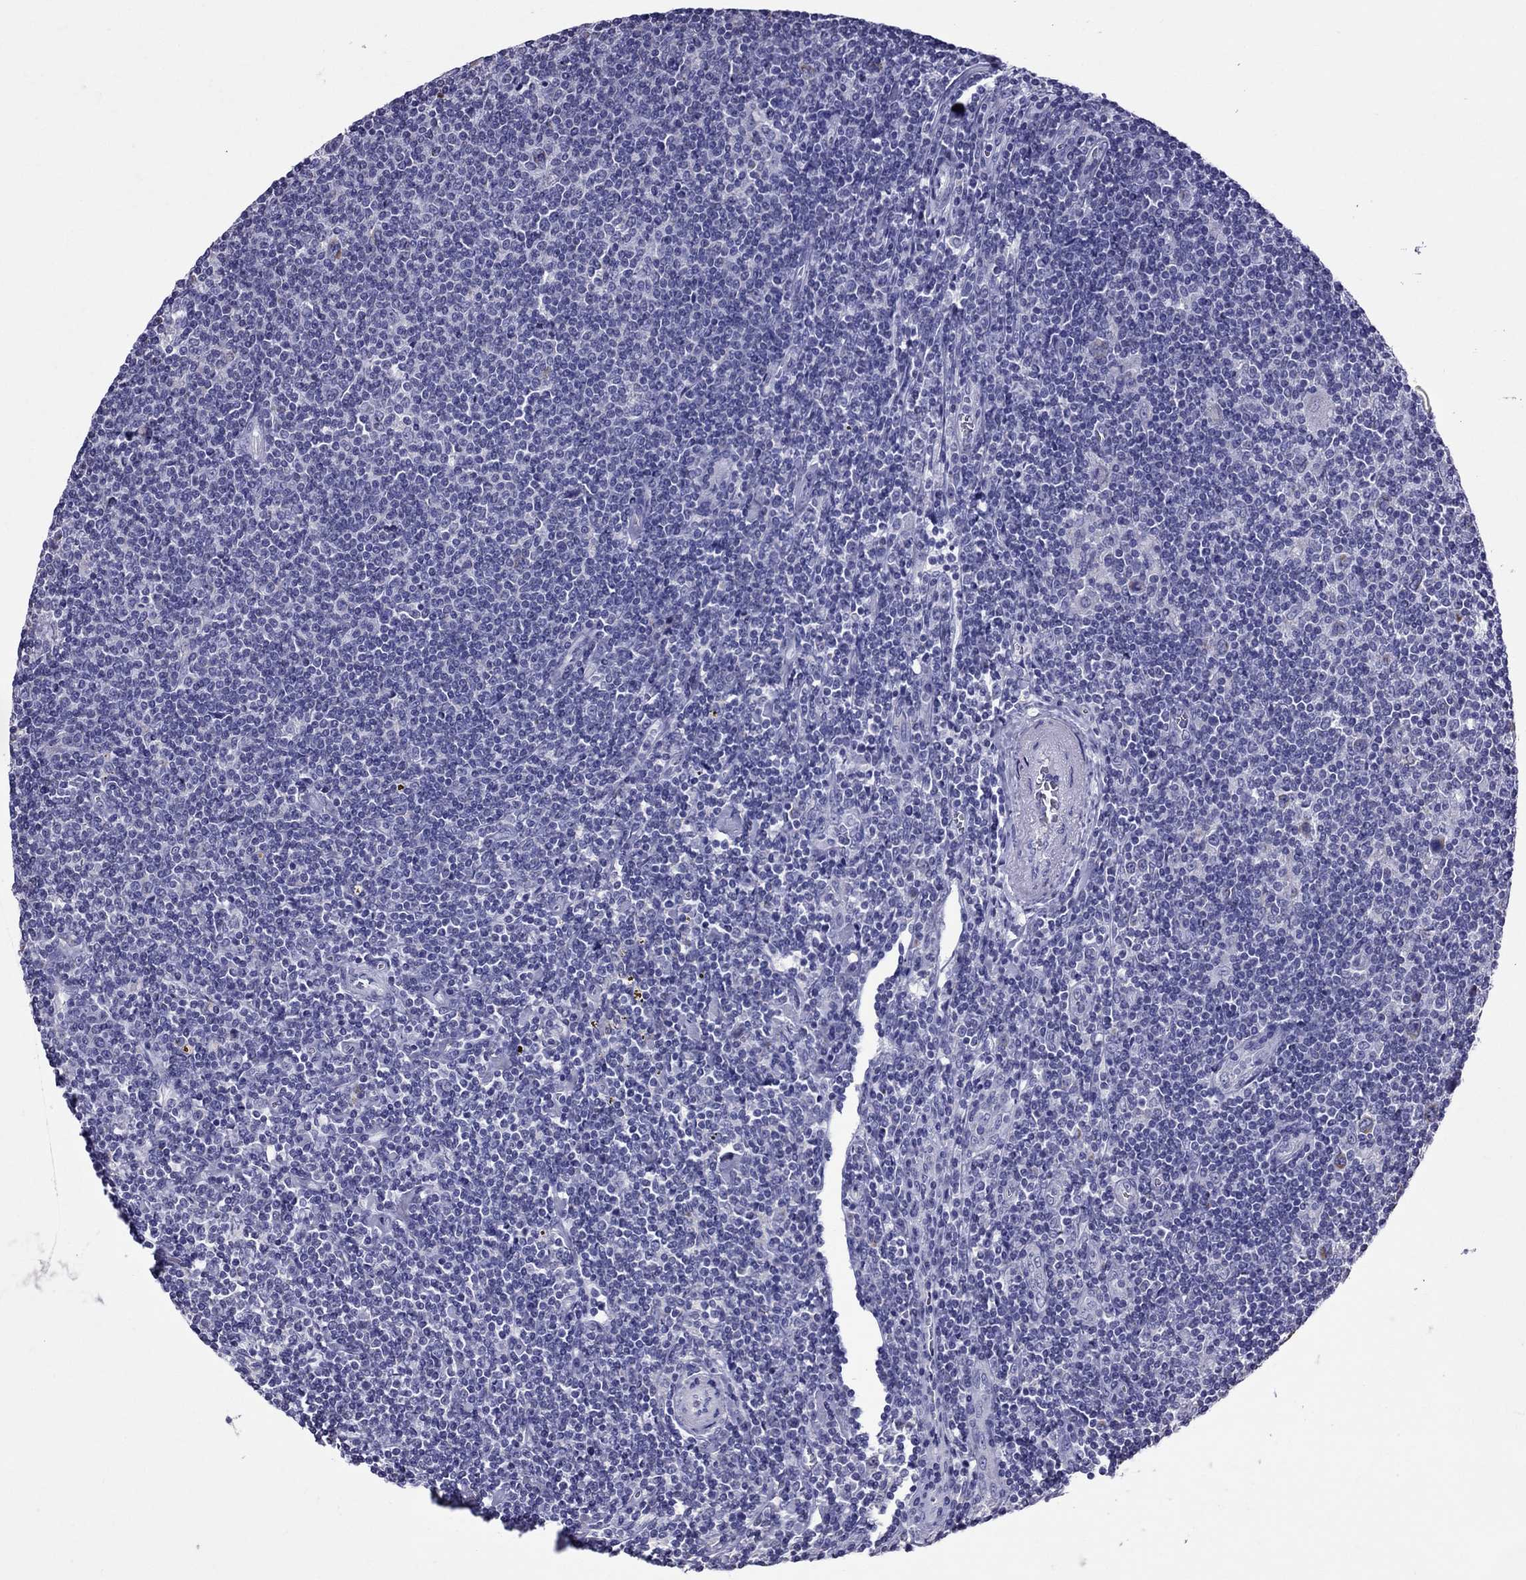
{"staining": {"intensity": "negative", "quantity": "none", "location": "none"}, "tissue": "lymphoma", "cell_type": "Tumor cells", "image_type": "cancer", "snomed": [{"axis": "morphology", "description": "Hodgkin's disease, NOS"}, {"axis": "topography", "description": "Lymph node"}], "caption": "An immunohistochemistry image of lymphoma is shown. There is no staining in tumor cells of lymphoma.", "gene": "TTLL13", "patient": {"sex": "male", "age": 40}}